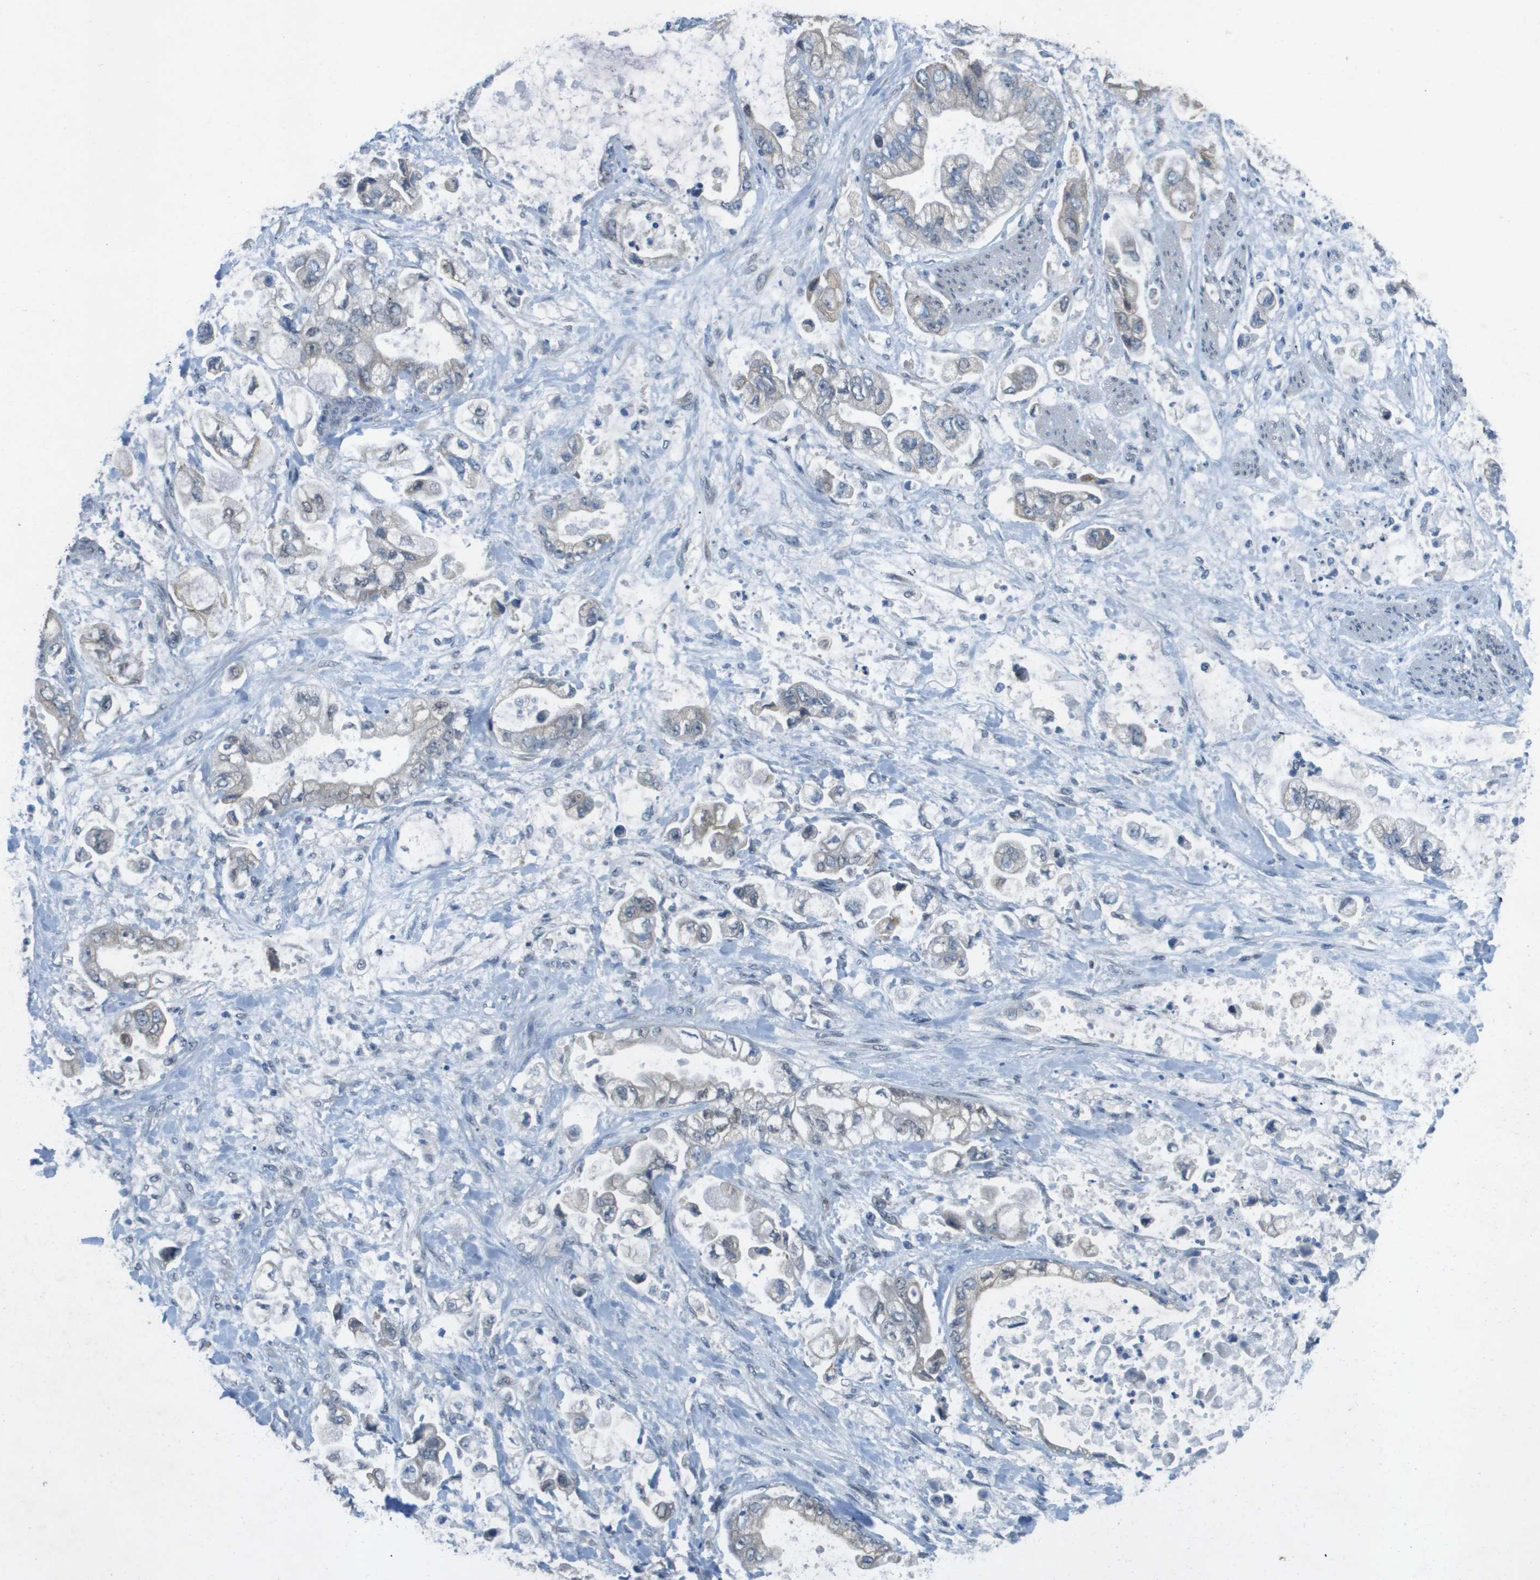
{"staining": {"intensity": "weak", "quantity": "<25%", "location": "cytoplasmic/membranous"}, "tissue": "stomach cancer", "cell_type": "Tumor cells", "image_type": "cancer", "snomed": [{"axis": "morphology", "description": "Normal tissue, NOS"}, {"axis": "morphology", "description": "Adenocarcinoma, NOS"}, {"axis": "topography", "description": "Stomach"}], "caption": "Tumor cells show no significant protein expression in stomach cancer. (DAB (3,3'-diaminobenzidine) IHC visualized using brightfield microscopy, high magnification).", "gene": "ARID1B", "patient": {"sex": "male", "age": 62}}